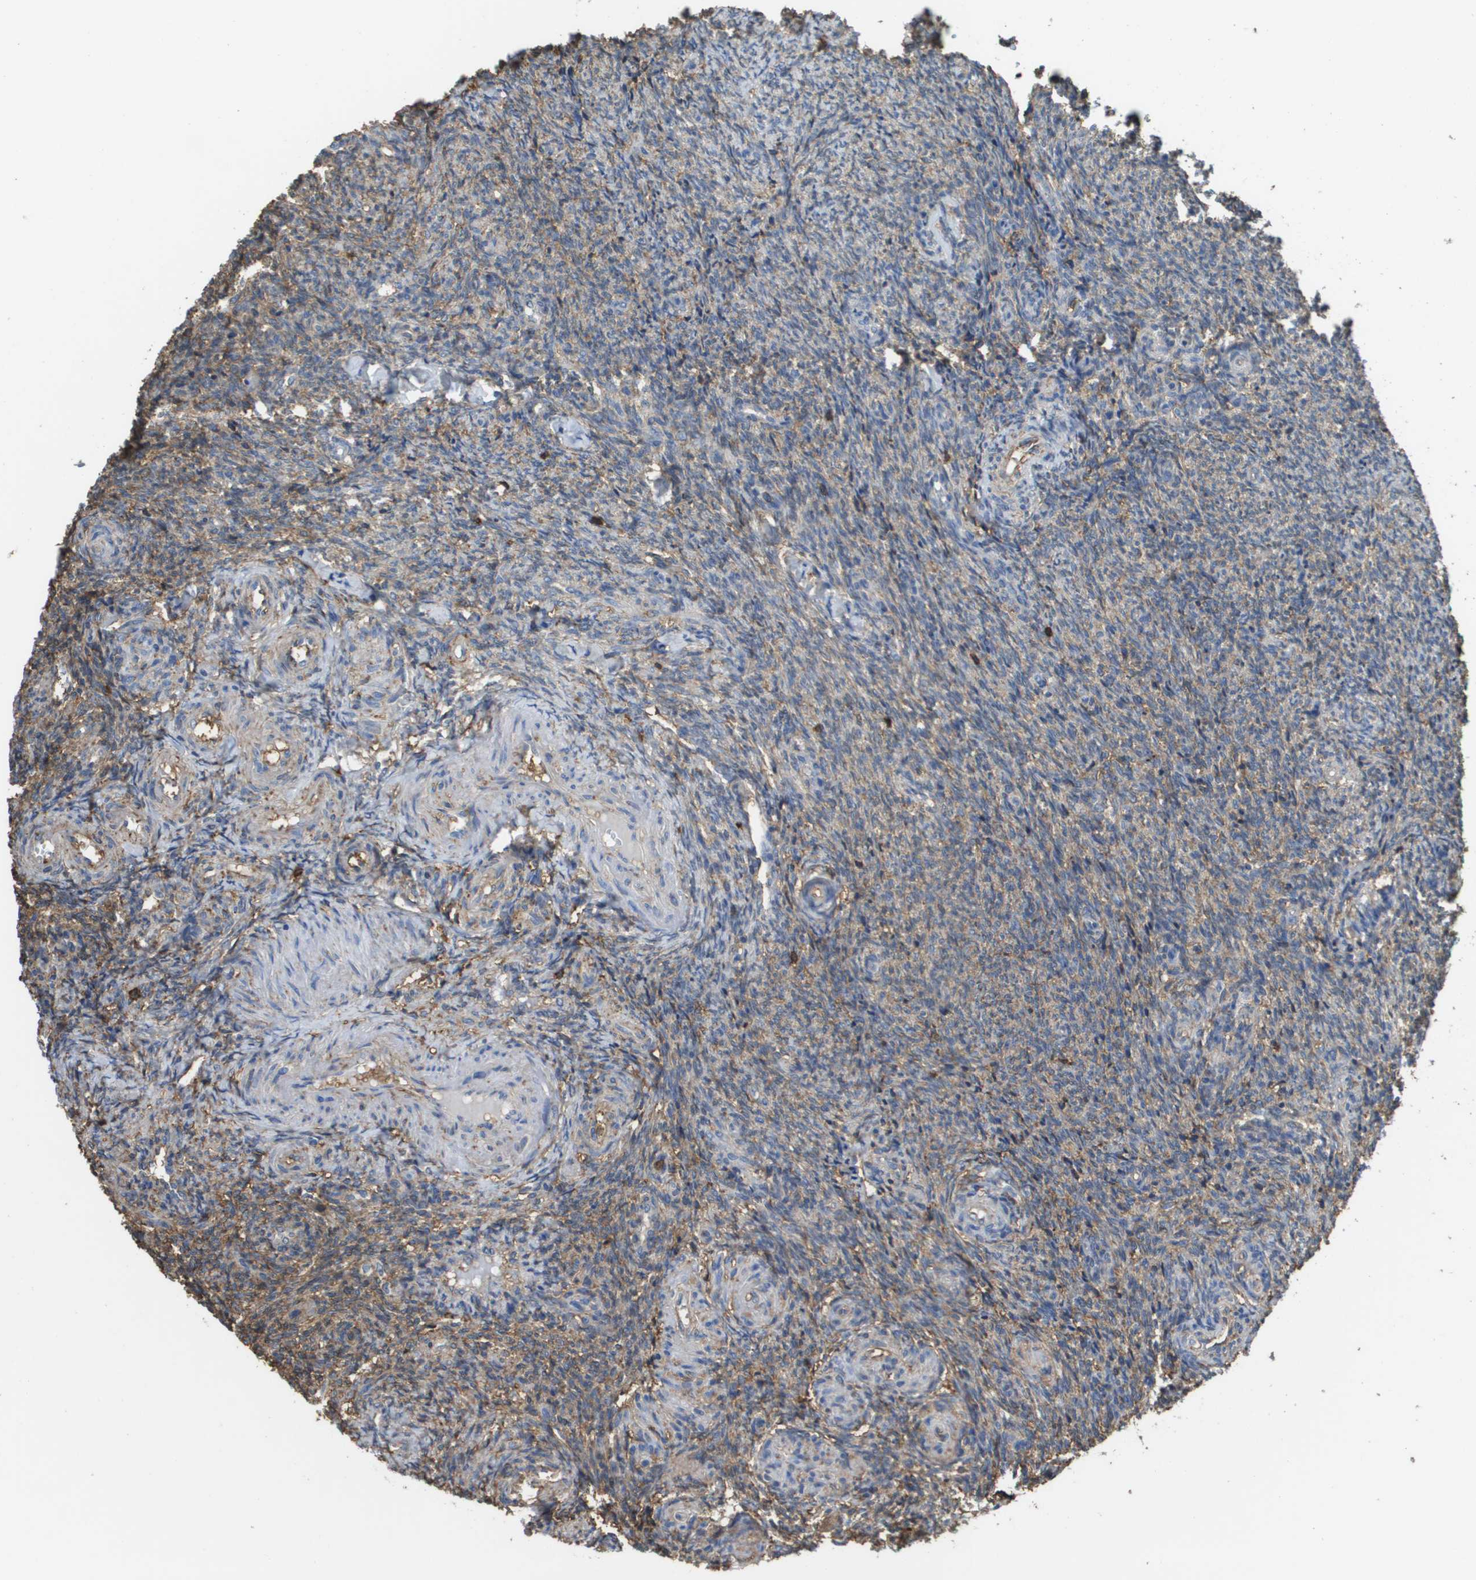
{"staining": {"intensity": "moderate", "quantity": "25%-75%", "location": "cytoplasmic/membranous"}, "tissue": "ovary", "cell_type": "Ovarian stroma cells", "image_type": "normal", "snomed": [{"axis": "morphology", "description": "Normal tissue, NOS"}, {"axis": "topography", "description": "Ovary"}], "caption": "A high-resolution micrograph shows immunohistochemistry (IHC) staining of normal ovary, which demonstrates moderate cytoplasmic/membranous expression in about 25%-75% of ovarian stroma cells.", "gene": "PASK", "patient": {"sex": "female", "age": 41}}